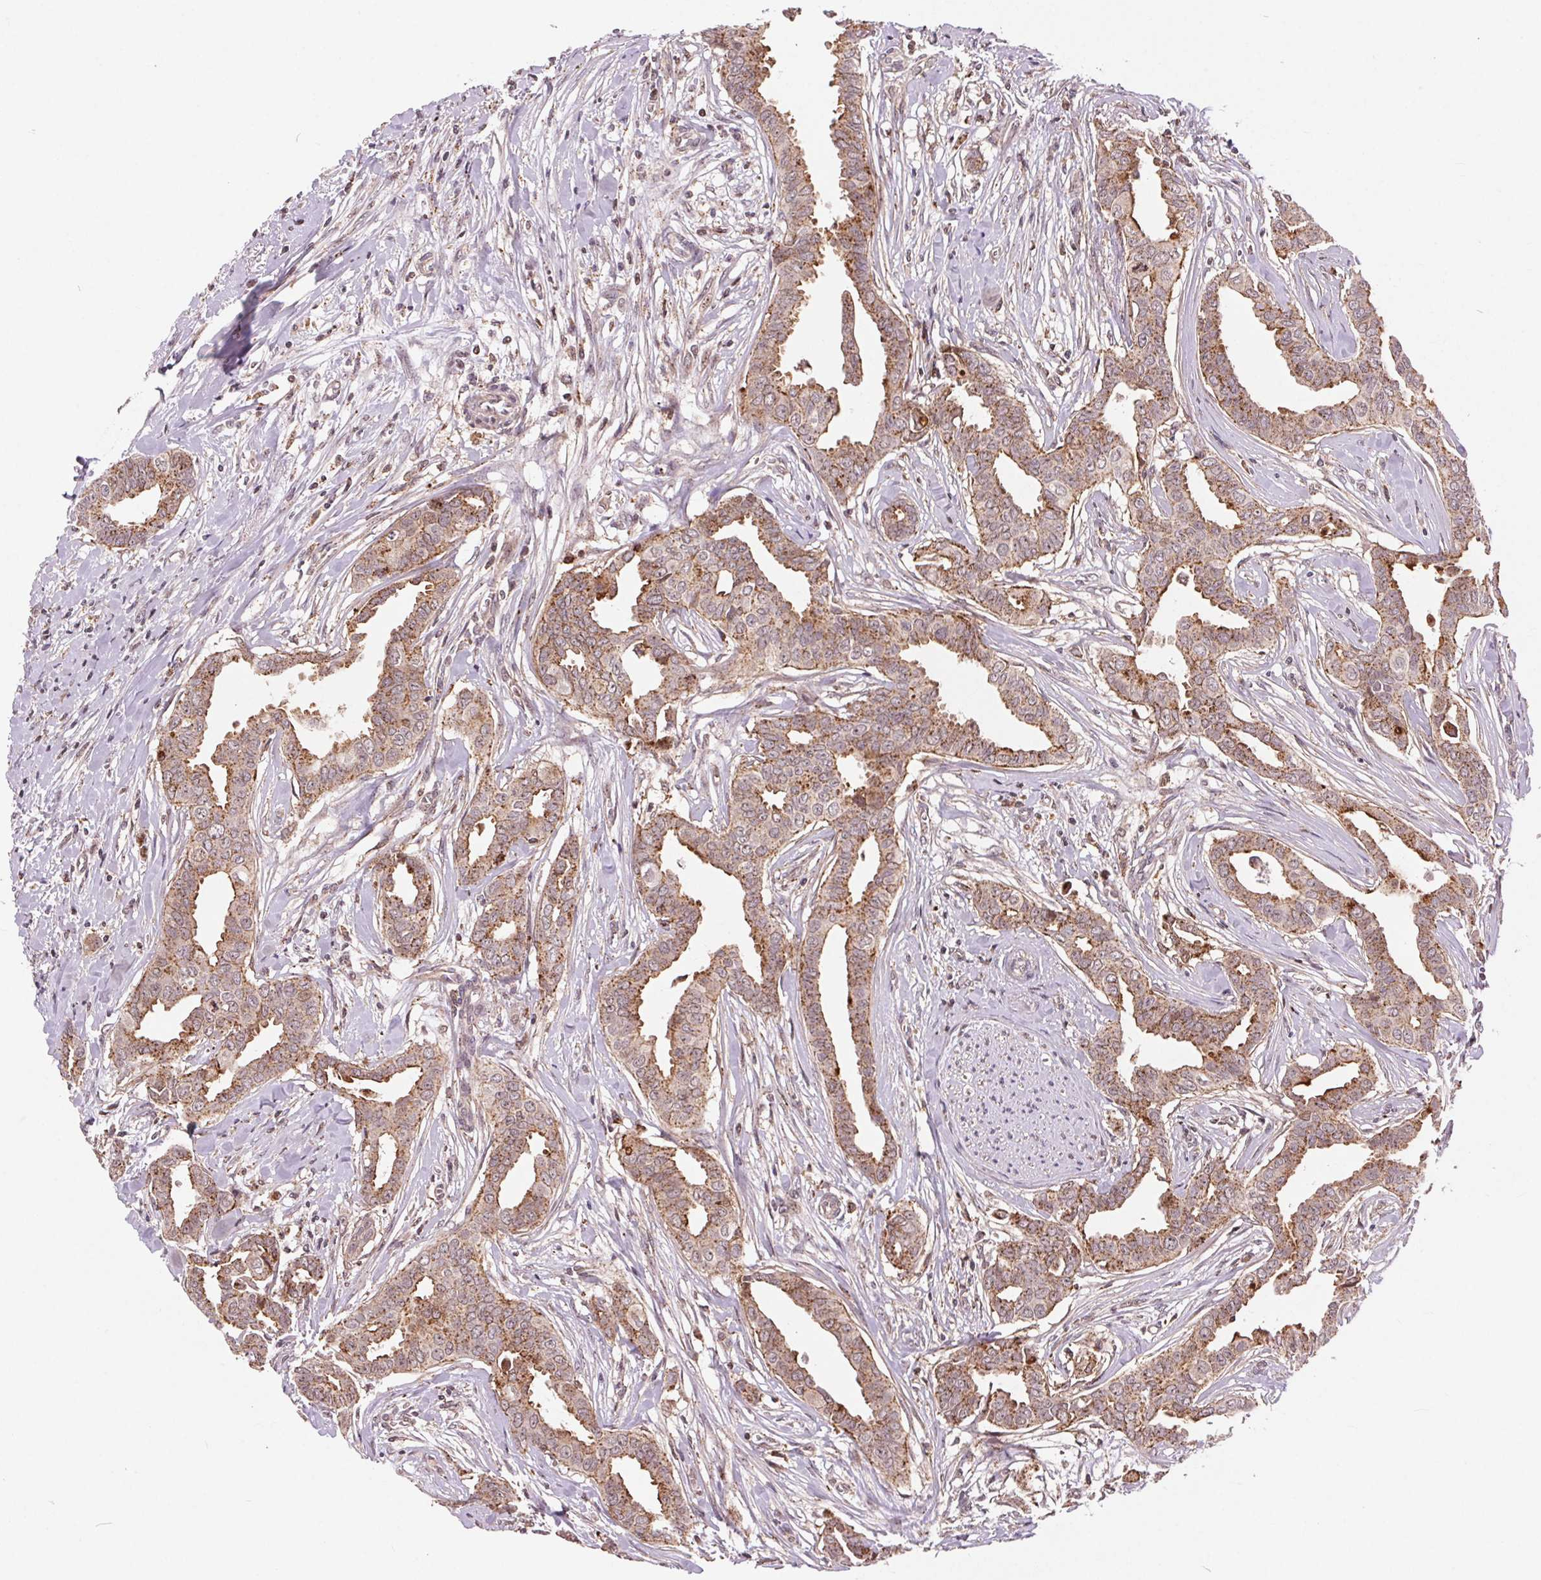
{"staining": {"intensity": "moderate", "quantity": ">75%", "location": "cytoplasmic/membranous"}, "tissue": "breast cancer", "cell_type": "Tumor cells", "image_type": "cancer", "snomed": [{"axis": "morphology", "description": "Duct carcinoma"}, {"axis": "topography", "description": "Breast"}], "caption": "Approximately >75% of tumor cells in human breast intraductal carcinoma demonstrate moderate cytoplasmic/membranous protein staining as visualized by brown immunohistochemical staining.", "gene": "CHMP4B", "patient": {"sex": "female", "age": 45}}